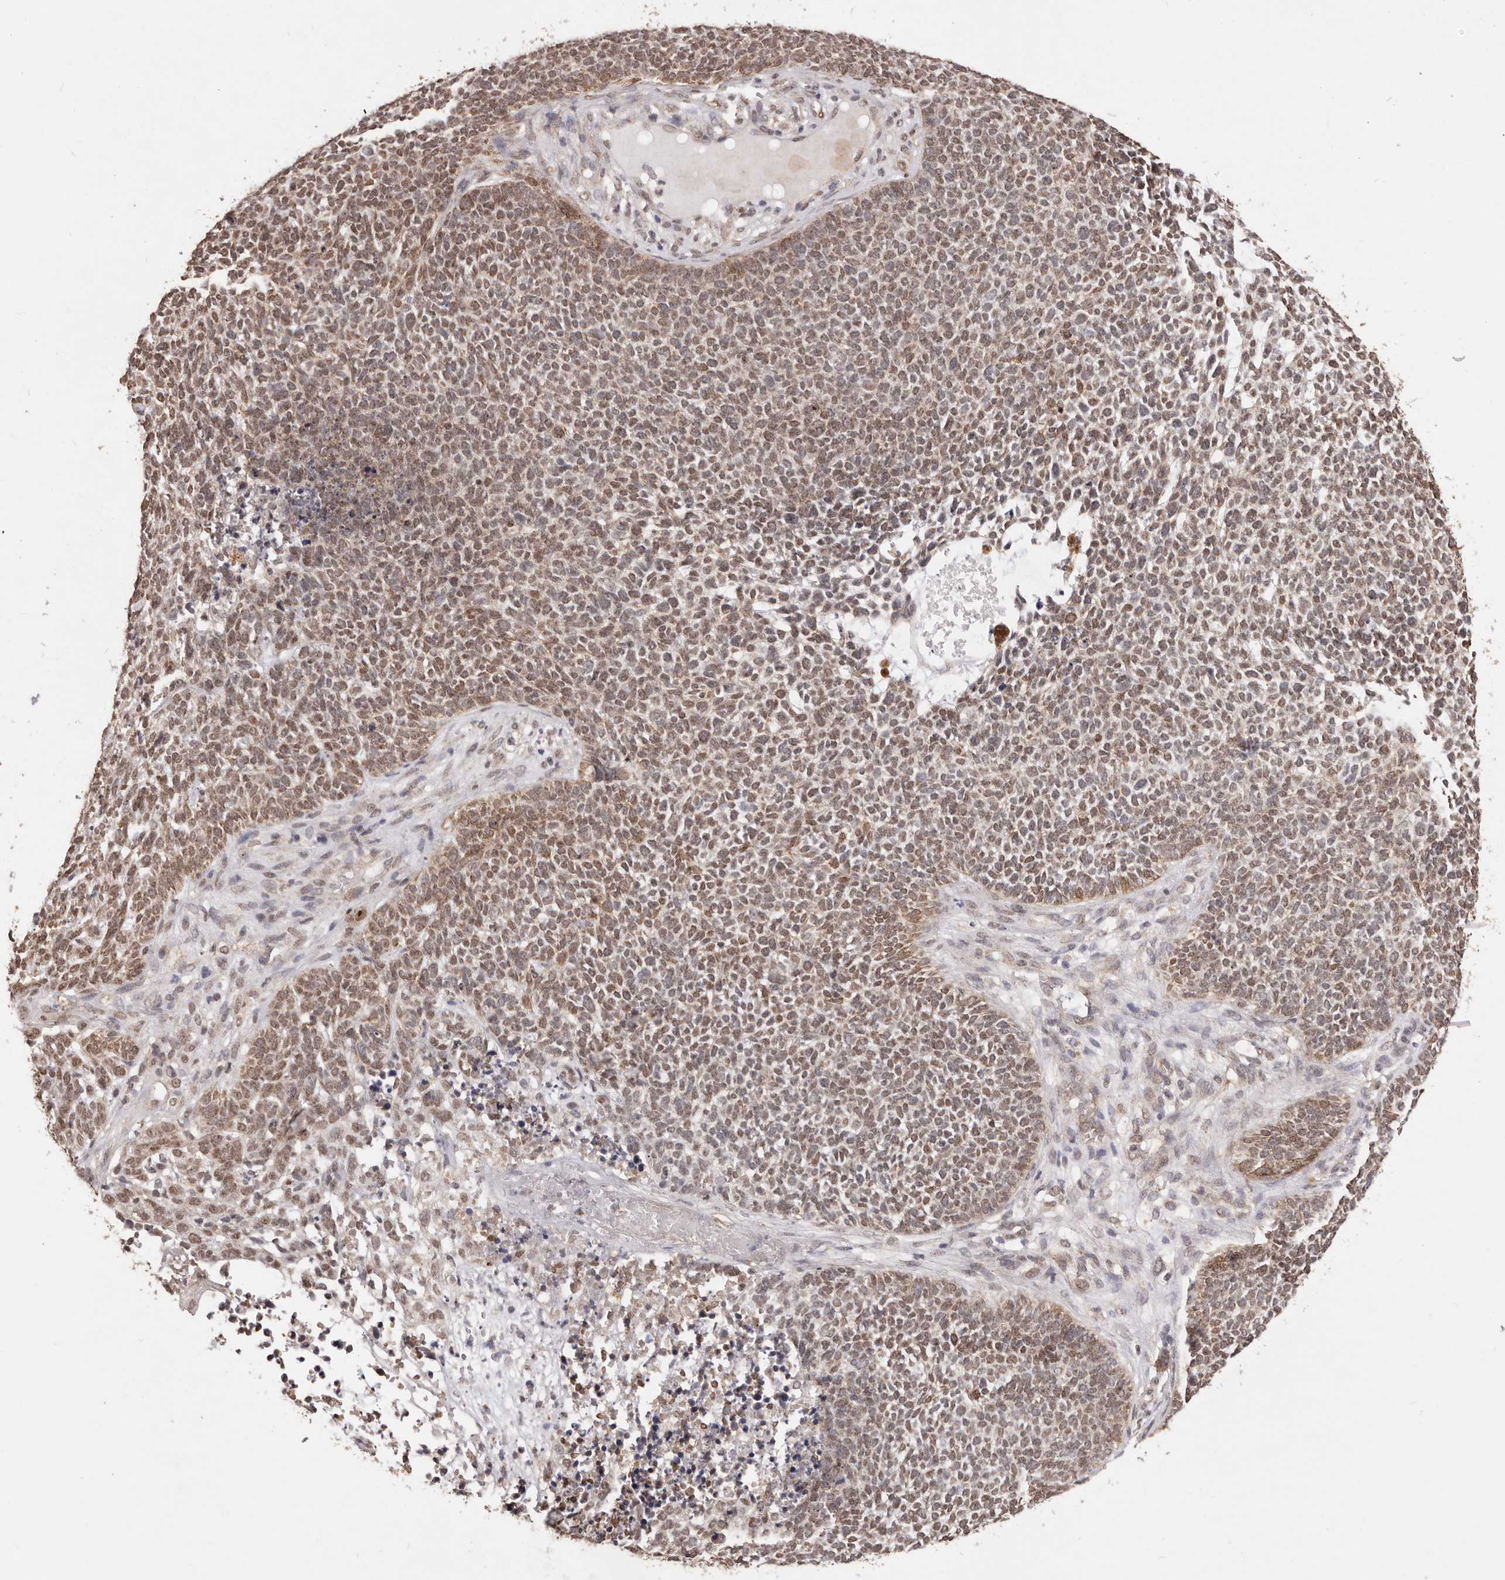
{"staining": {"intensity": "moderate", "quantity": ">75%", "location": "nuclear"}, "tissue": "skin cancer", "cell_type": "Tumor cells", "image_type": "cancer", "snomed": [{"axis": "morphology", "description": "Basal cell carcinoma"}, {"axis": "topography", "description": "Skin"}], "caption": "Protein staining demonstrates moderate nuclear staining in approximately >75% of tumor cells in skin cancer.", "gene": "RPS6KA5", "patient": {"sex": "female", "age": 84}}